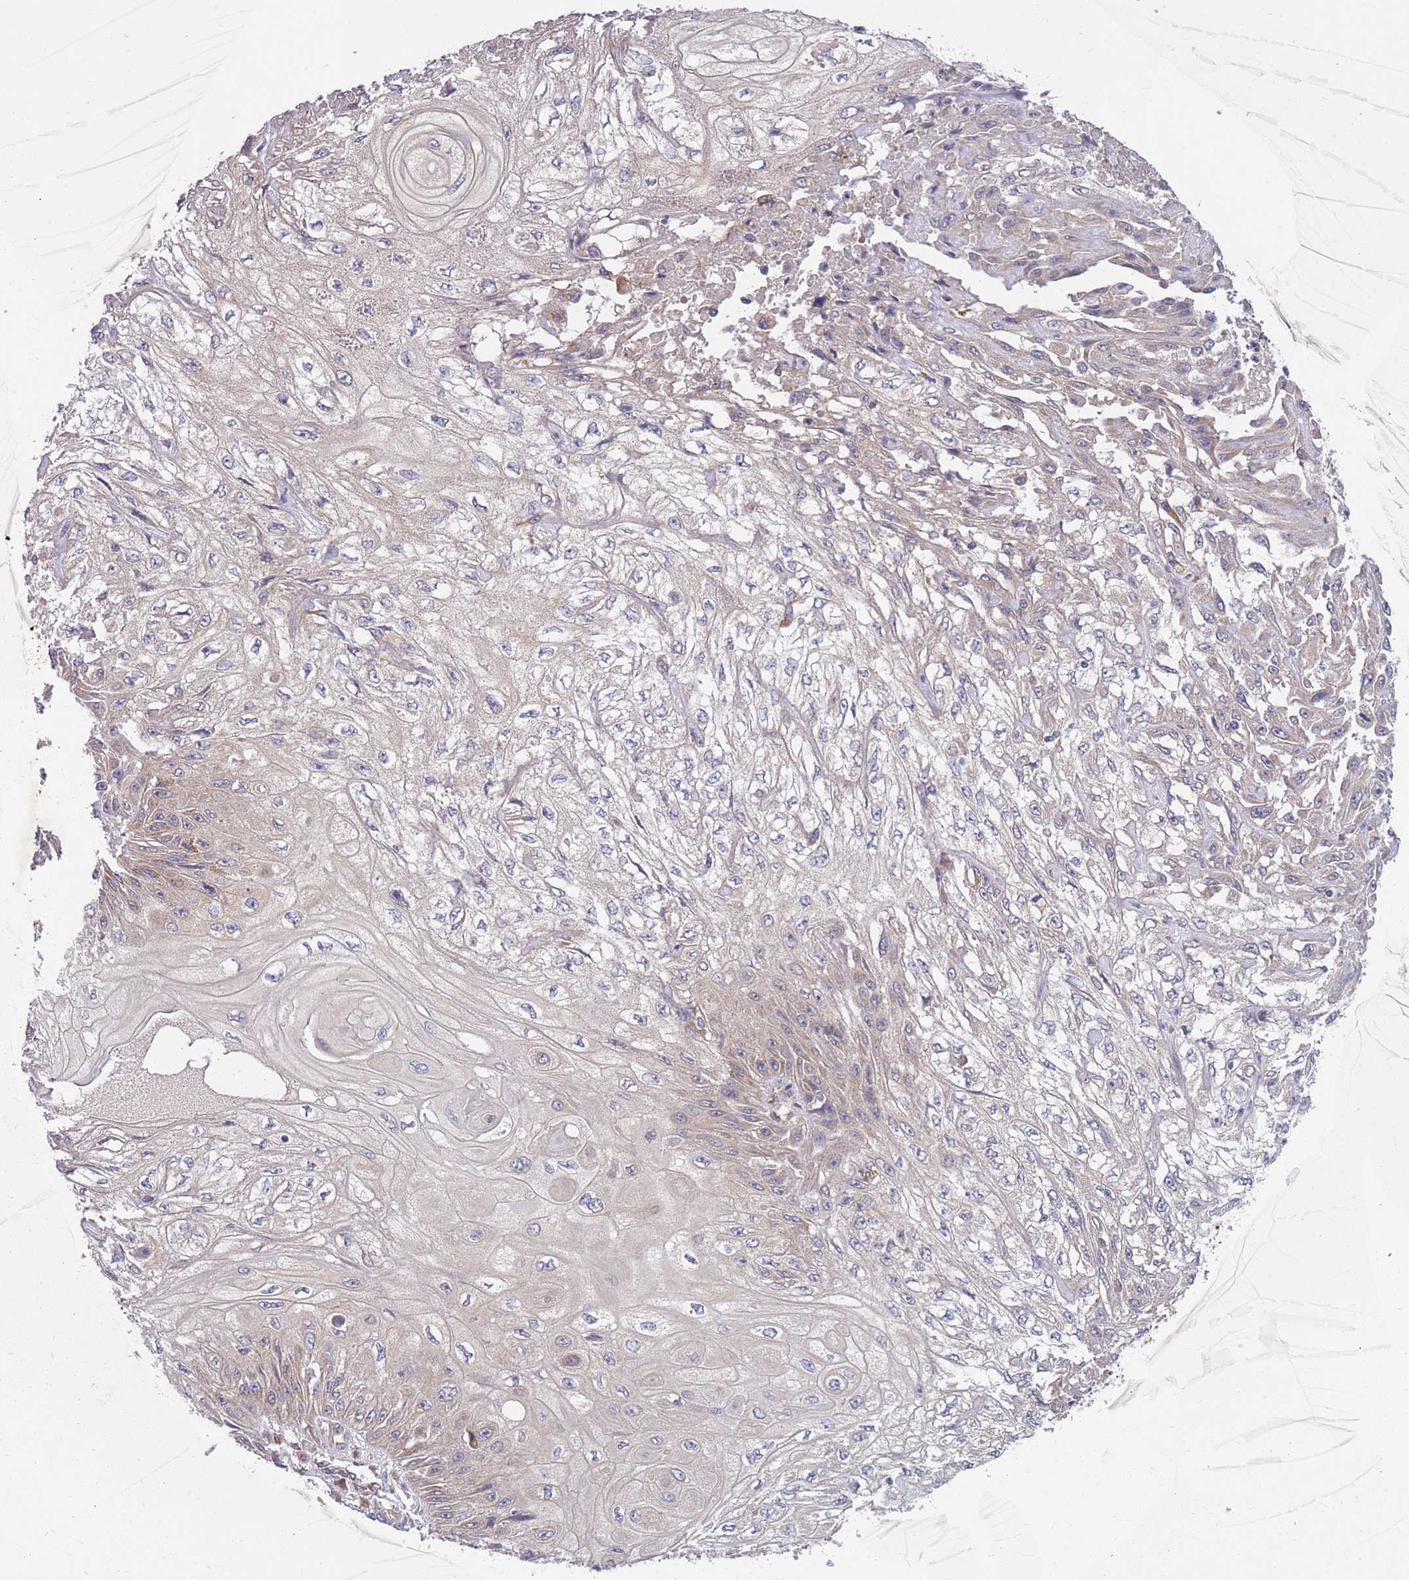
{"staining": {"intensity": "moderate", "quantity": "<25%", "location": "cytoplasmic/membranous"}, "tissue": "skin cancer", "cell_type": "Tumor cells", "image_type": "cancer", "snomed": [{"axis": "morphology", "description": "Squamous cell carcinoma, NOS"}, {"axis": "morphology", "description": "Squamous cell carcinoma, metastatic, NOS"}, {"axis": "topography", "description": "Skin"}, {"axis": "topography", "description": "Lymph node"}], "caption": "Human skin cancer (squamous cell carcinoma) stained for a protein (brown) reveals moderate cytoplasmic/membranous positive expression in approximately <25% of tumor cells.", "gene": "STIM2", "patient": {"sex": "male", "age": 75}}